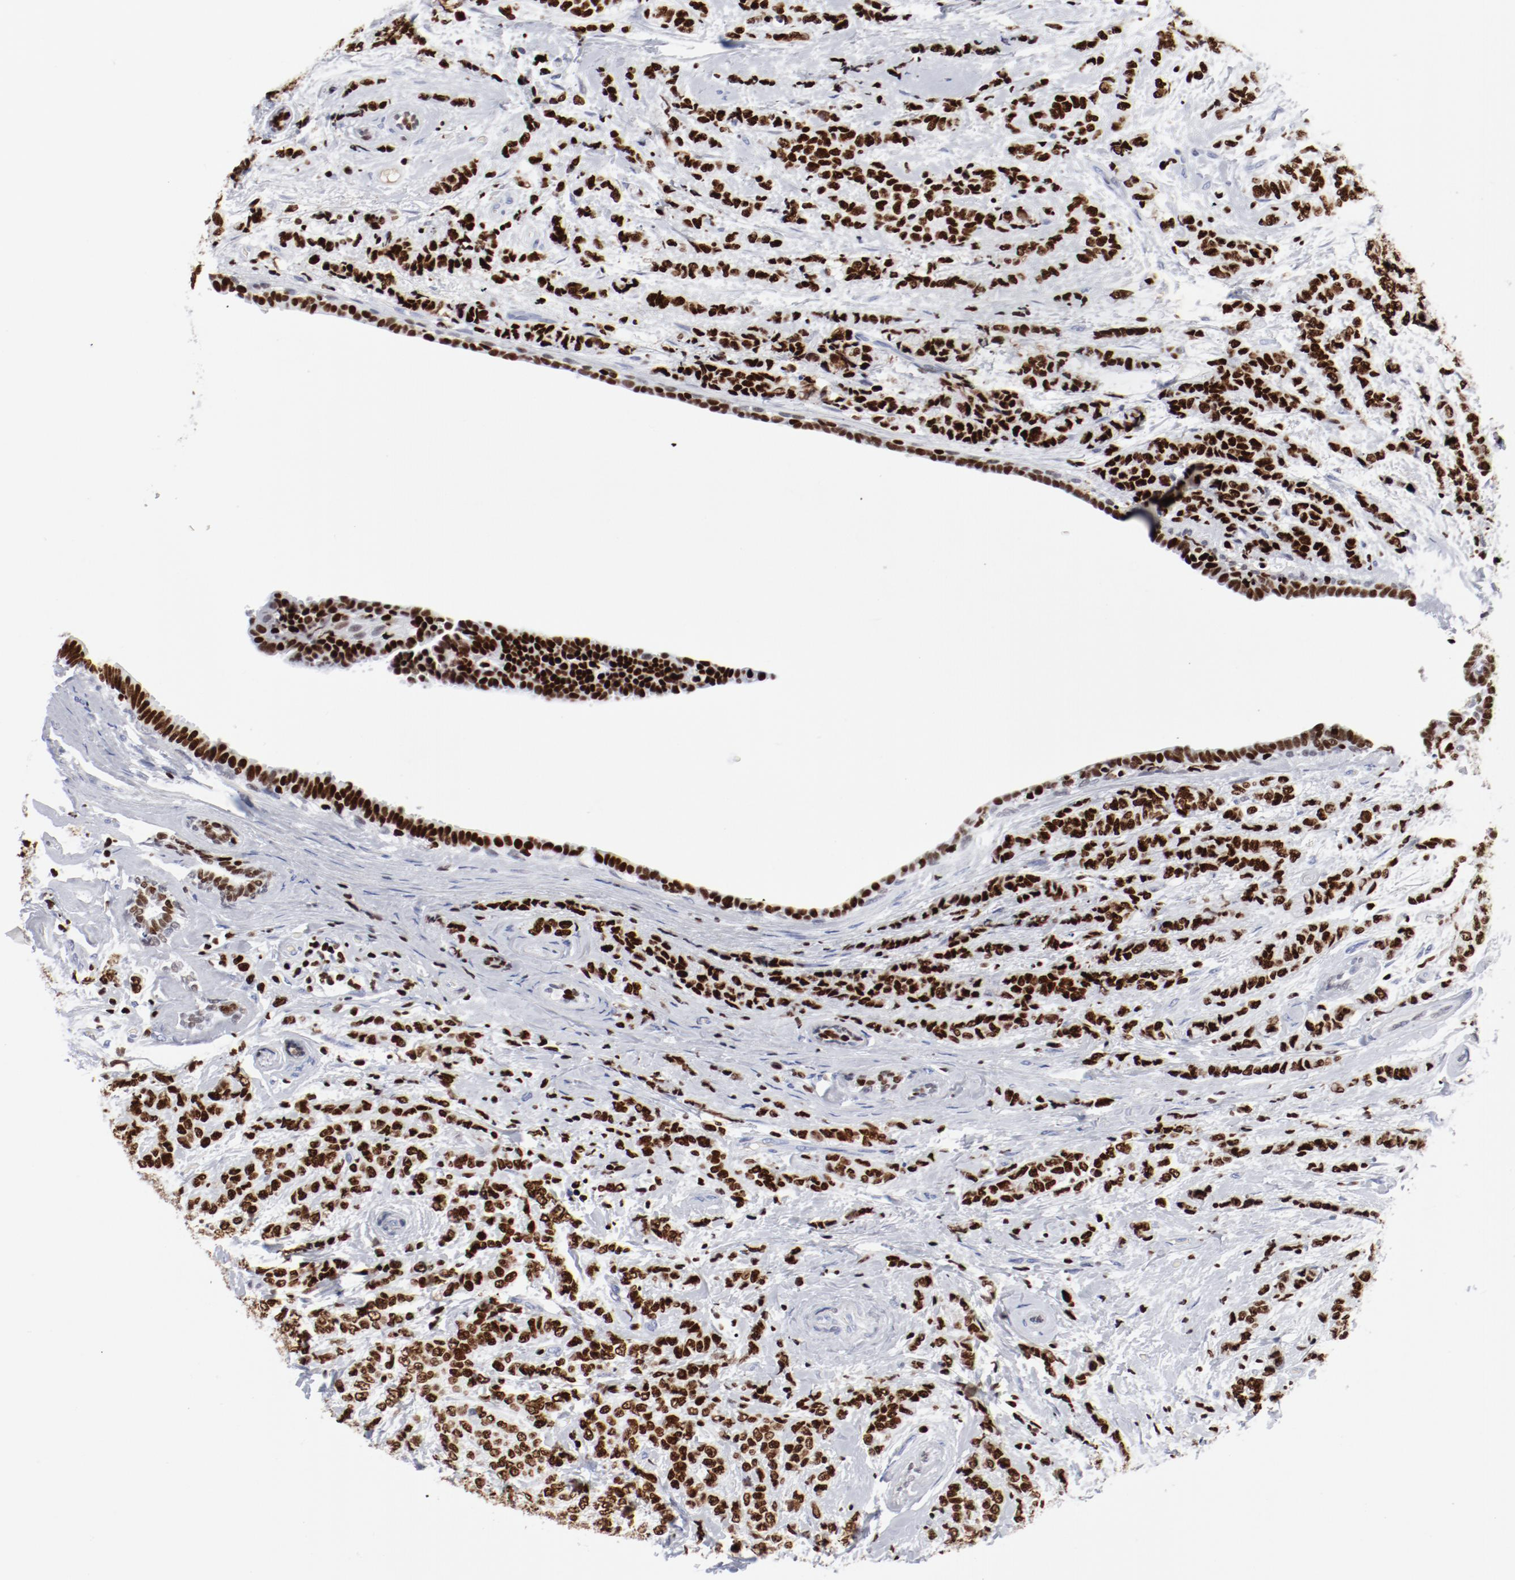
{"staining": {"intensity": "strong", "quantity": ">75%", "location": "nuclear"}, "tissue": "breast cancer", "cell_type": "Tumor cells", "image_type": "cancer", "snomed": [{"axis": "morphology", "description": "Lobular carcinoma"}, {"axis": "topography", "description": "Breast"}], "caption": "Strong nuclear positivity is seen in approximately >75% of tumor cells in breast cancer (lobular carcinoma).", "gene": "SMARCC2", "patient": {"sex": "female", "age": 60}}